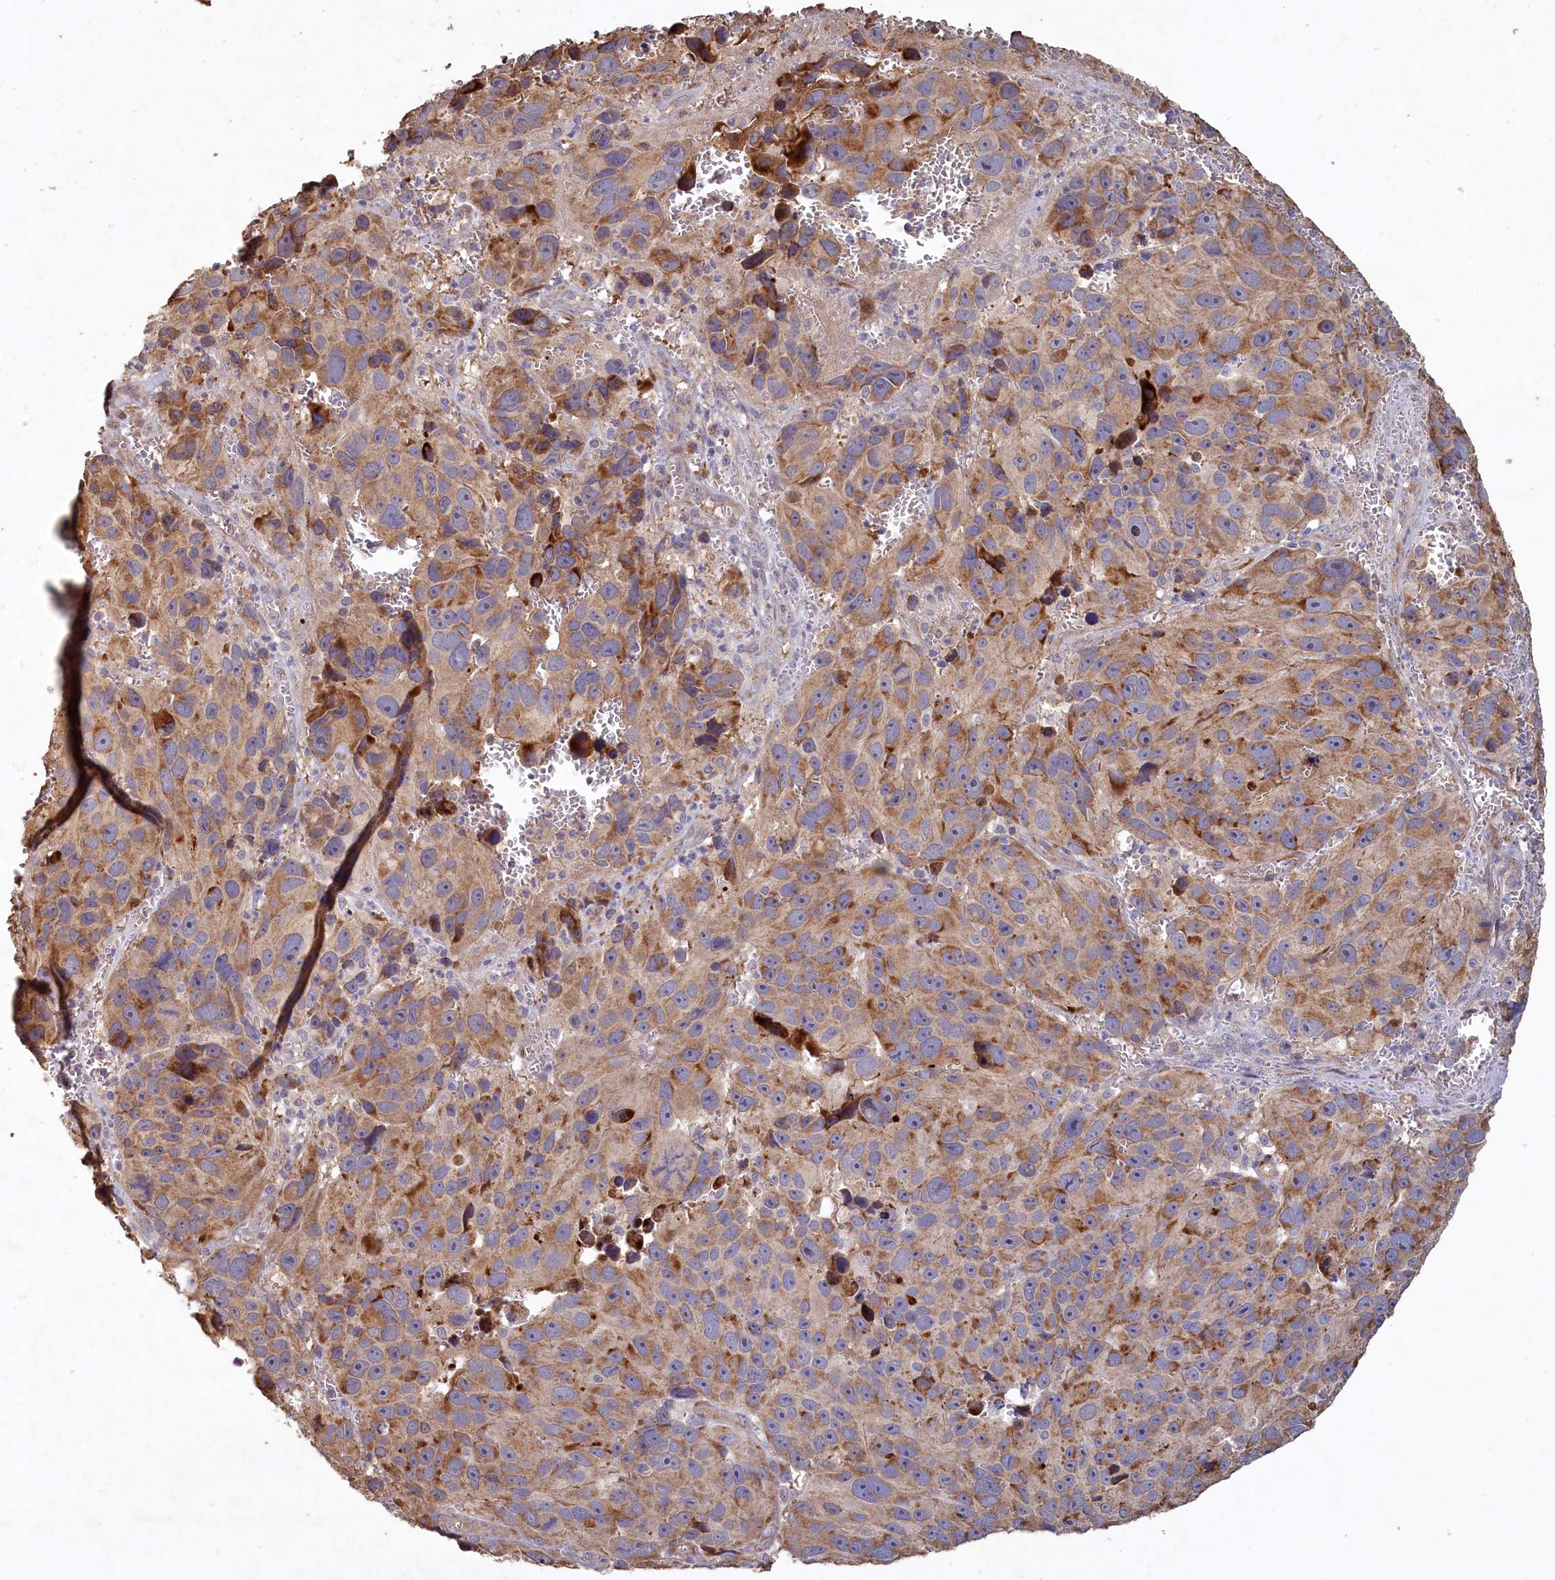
{"staining": {"intensity": "moderate", "quantity": ">75%", "location": "cytoplasmic/membranous"}, "tissue": "melanoma", "cell_type": "Tumor cells", "image_type": "cancer", "snomed": [{"axis": "morphology", "description": "Malignant melanoma, NOS"}, {"axis": "topography", "description": "Skin"}], "caption": "This photomicrograph reveals immunohistochemistry staining of human malignant melanoma, with medium moderate cytoplasmic/membranous expression in approximately >75% of tumor cells.", "gene": "FUNDC1", "patient": {"sex": "male", "age": 84}}